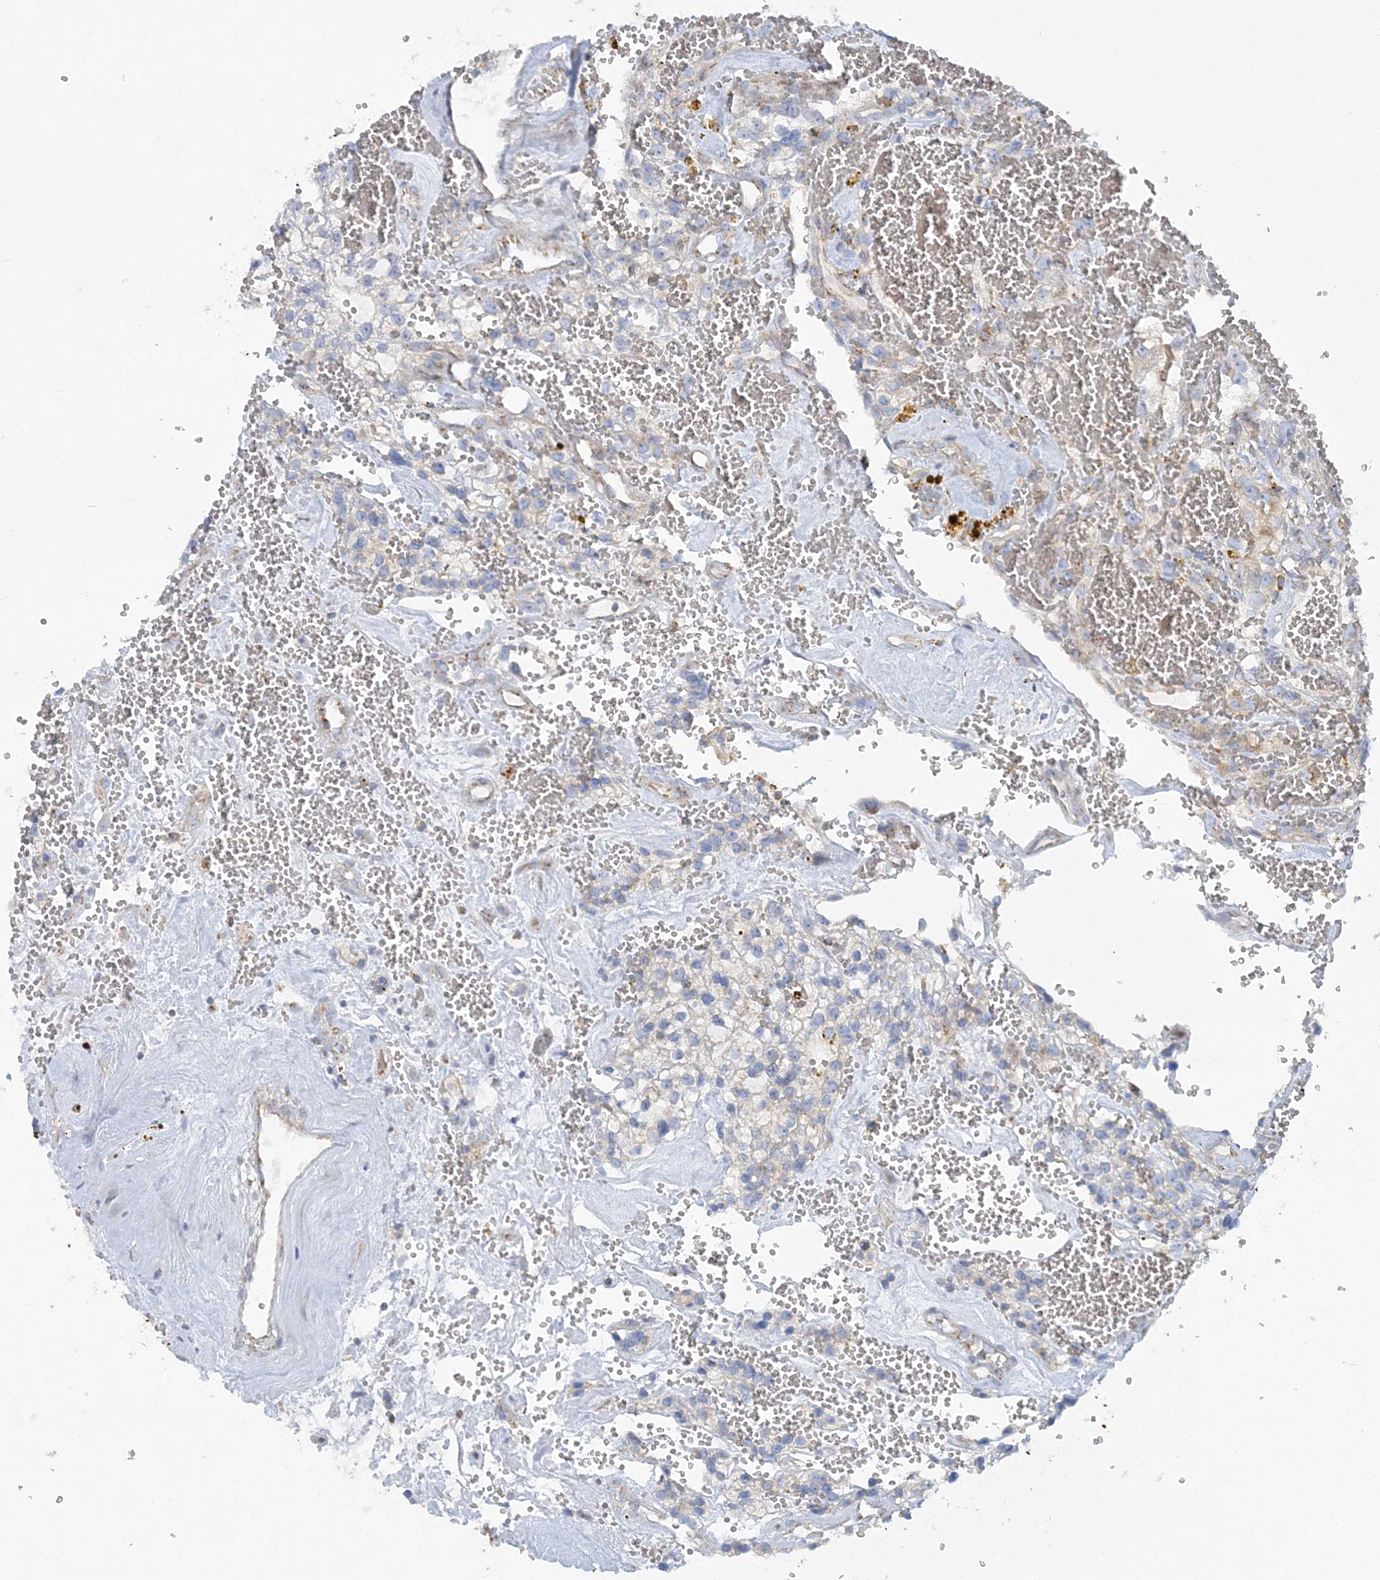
{"staining": {"intensity": "weak", "quantity": "25%-75%", "location": "cytoplasmic/membranous"}, "tissue": "renal cancer", "cell_type": "Tumor cells", "image_type": "cancer", "snomed": [{"axis": "morphology", "description": "Adenocarcinoma, NOS"}, {"axis": "topography", "description": "Kidney"}], "caption": "A high-resolution image shows immunohistochemistry (IHC) staining of adenocarcinoma (renal), which demonstrates weak cytoplasmic/membranous staining in approximately 25%-75% of tumor cells.", "gene": "TBC1D14", "patient": {"sex": "female", "age": 57}}